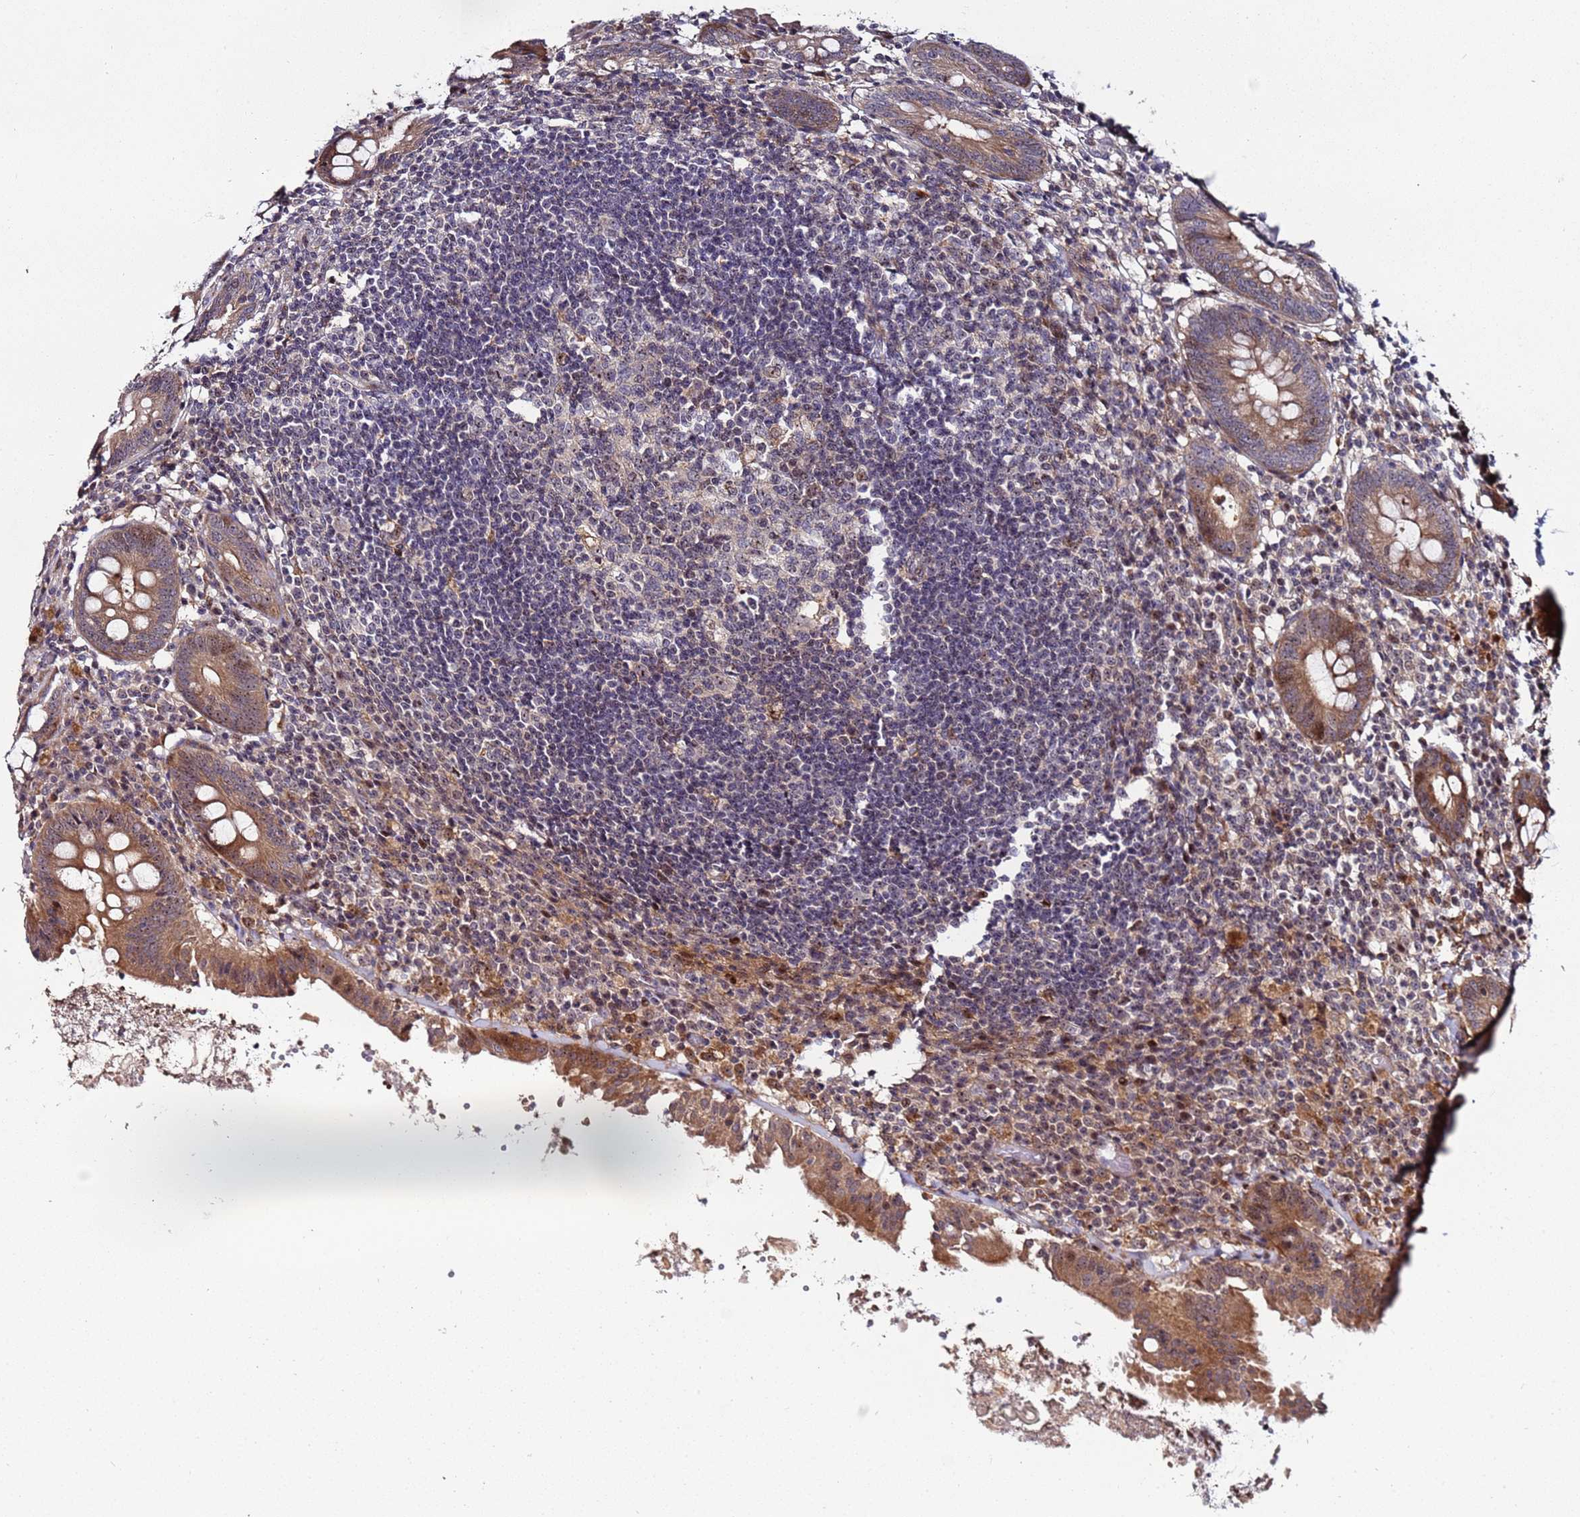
{"staining": {"intensity": "moderate", "quantity": ">75%", "location": "cytoplasmic/membranous,nuclear"}, "tissue": "appendix", "cell_type": "Glandular cells", "image_type": "normal", "snomed": [{"axis": "morphology", "description": "Normal tissue, NOS"}, {"axis": "topography", "description": "Appendix"}], "caption": "The immunohistochemical stain shows moderate cytoplasmic/membranous,nuclear expression in glandular cells of unremarkable appendix. (Stains: DAB (3,3'-diaminobenzidine) in brown, nuclei in blue, Microscopy: brightfield microscopy at high magnification).", "gene": "KRI1", "patient": {"sex": "female", "age": 54}}